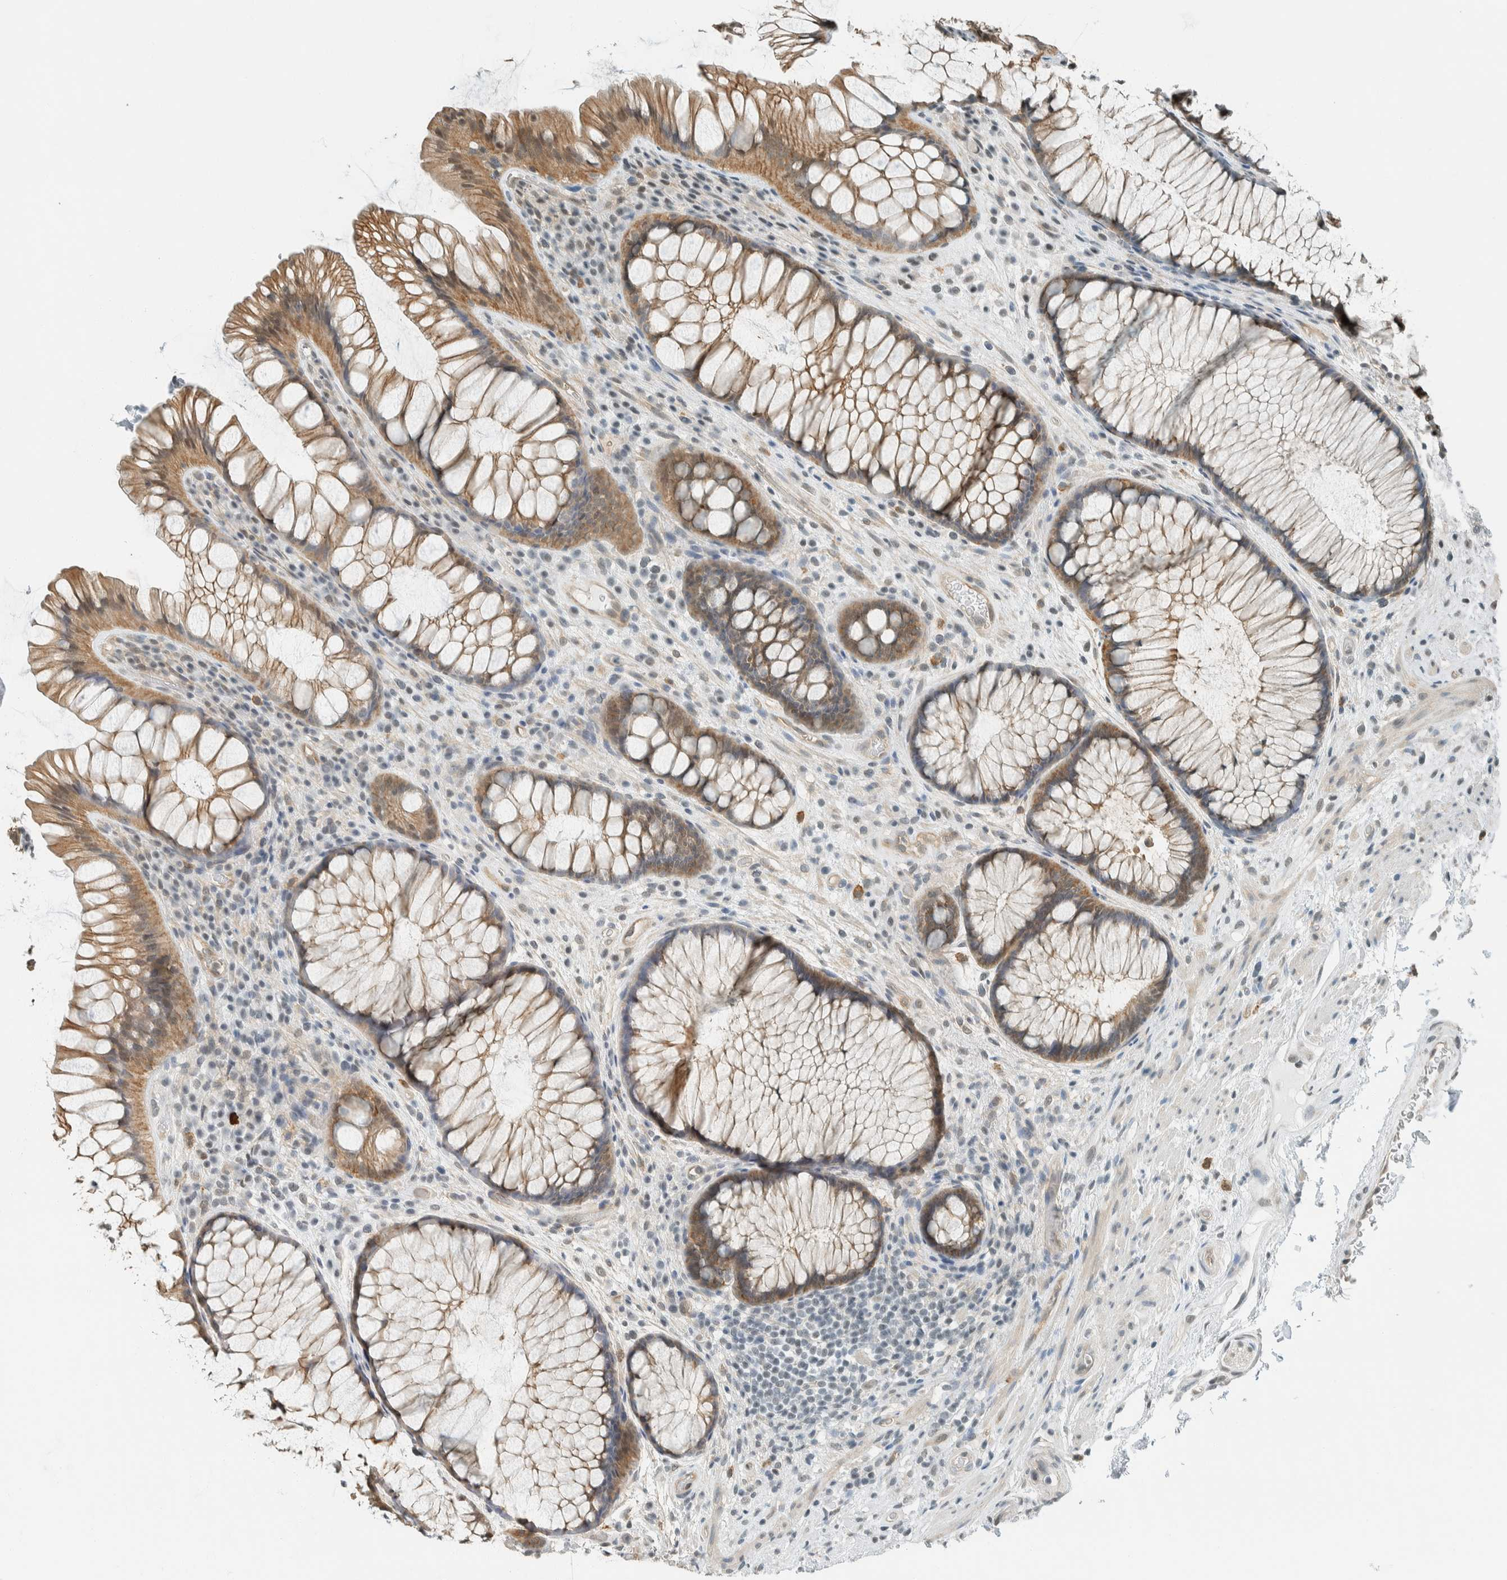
{"staining": {"intensity": "moderate", "quantity": ">75%", "location": "cytoplasmic/membranous,nuclear"}, "tissue": "rectum", "cell_type": "Glandular cells", "image_type": "normal", "snomed": [{"axis": "morphology", "description": "Normal tissue, NOS"}, {"axis": "topography", "description": "Rectum"}], "caption": "The histopathology image reveals immunohistochemical staining of benign rectum. There is moderate cytoplasmic/membranous,nuclear positivity is identified in approximately >75% of glandular cells. (DAB (3,3'-diaminobenzidine) = brown stain, brightfield microscopy at high magnification).", "gene": "NIBAN2", "patient": {"sex": "male", "age": 51}}